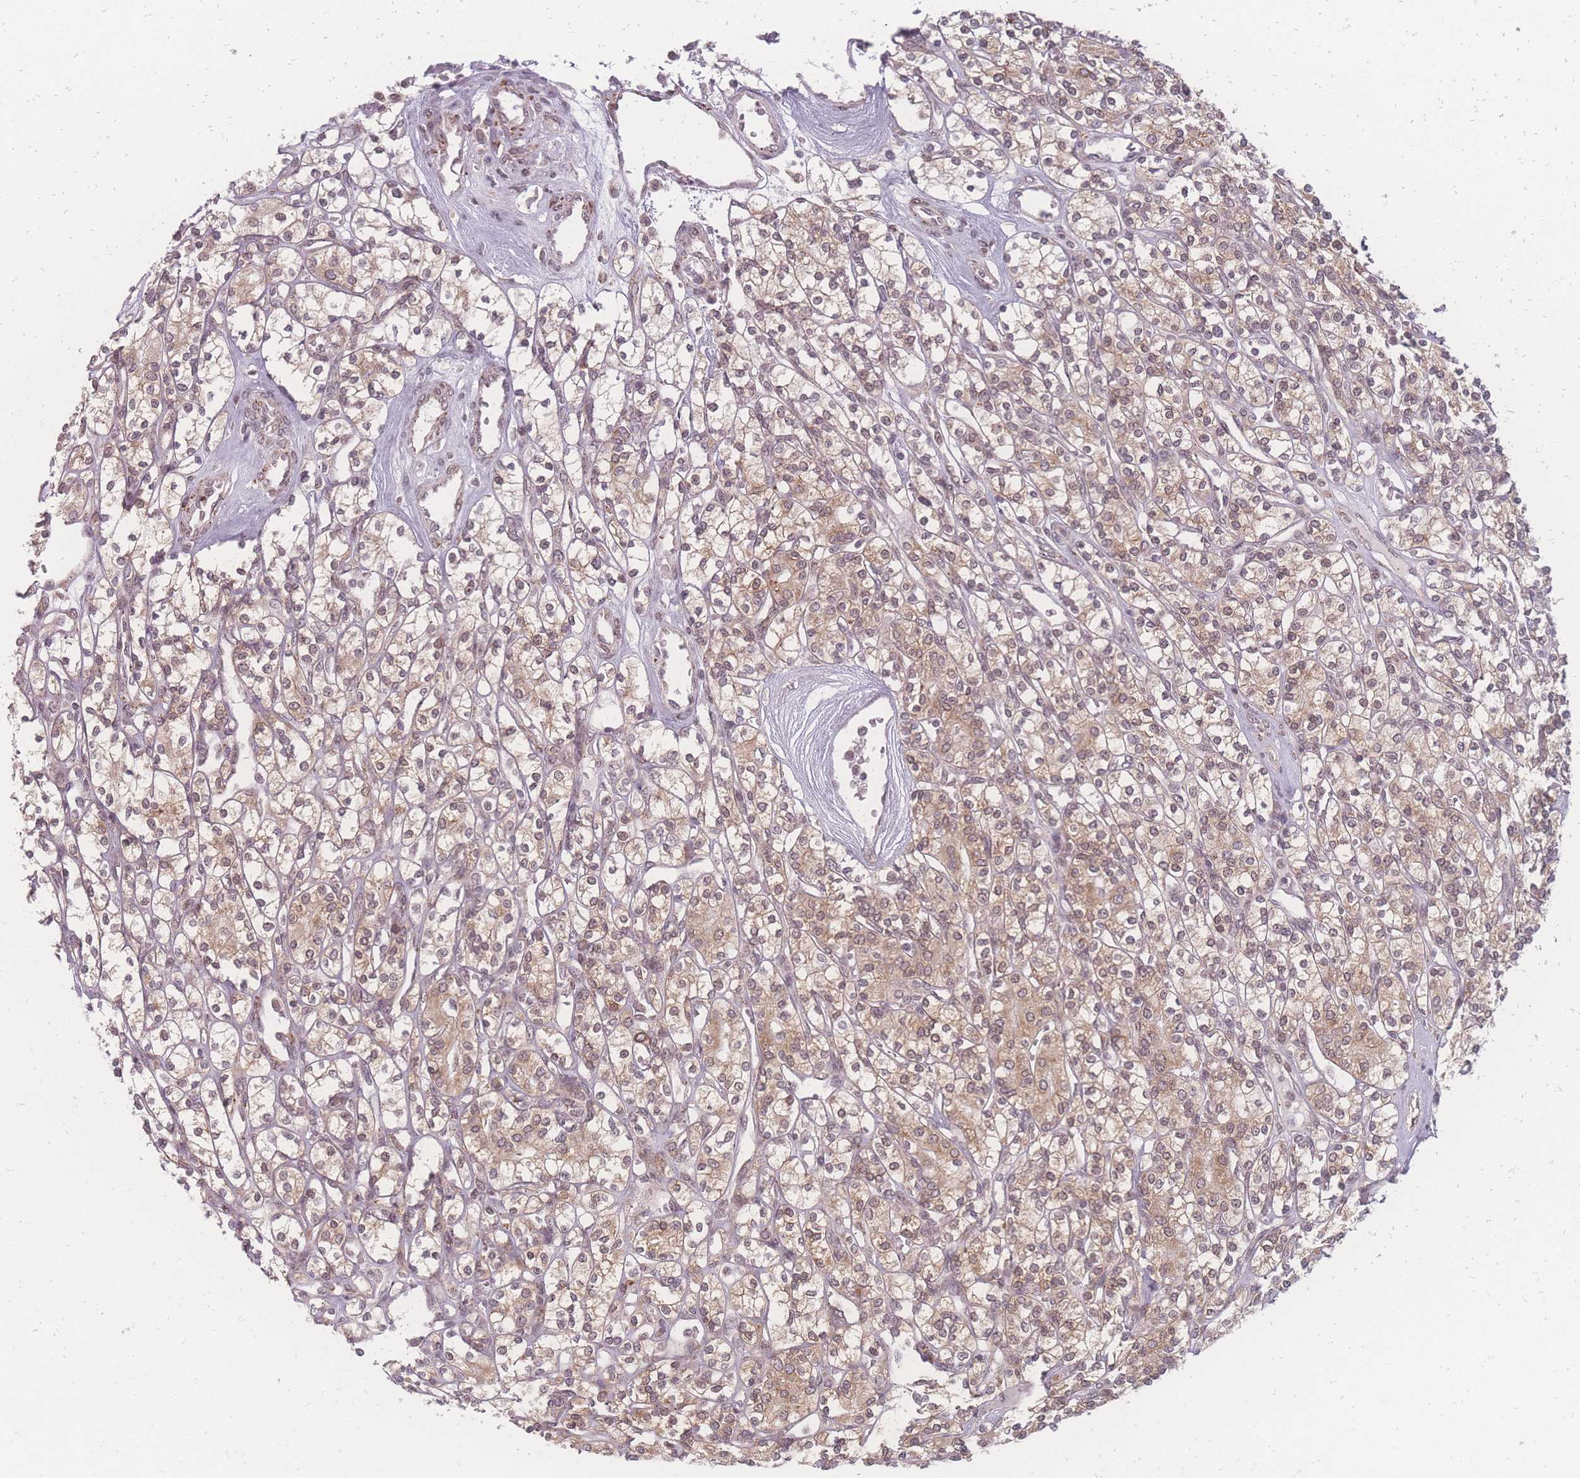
{"staining": {"intensity": "moderate", "quantity": ">75%", "location": "cytoplasmic/membranous,nuclear"}, "tissue": "renal cancer", "cell_type": "Tumor cells", "image_type": "cancer", "snomed": [{"axis": "morphology", "description": "Adenocarcinoma, NOS"}, {"axis": "topography", "description": "Kidney"}], "caption": "High-power microscopy captured an immunohistochemistry (IHC) histopathology image of renal cancer (adenocarcinoma), revealing moderate cytoplasmic/membranous and nuclear expression in about >75% of tumor cells.", "gene": "ZC3H13", "patient": {"sex": "male", "age": 77}}